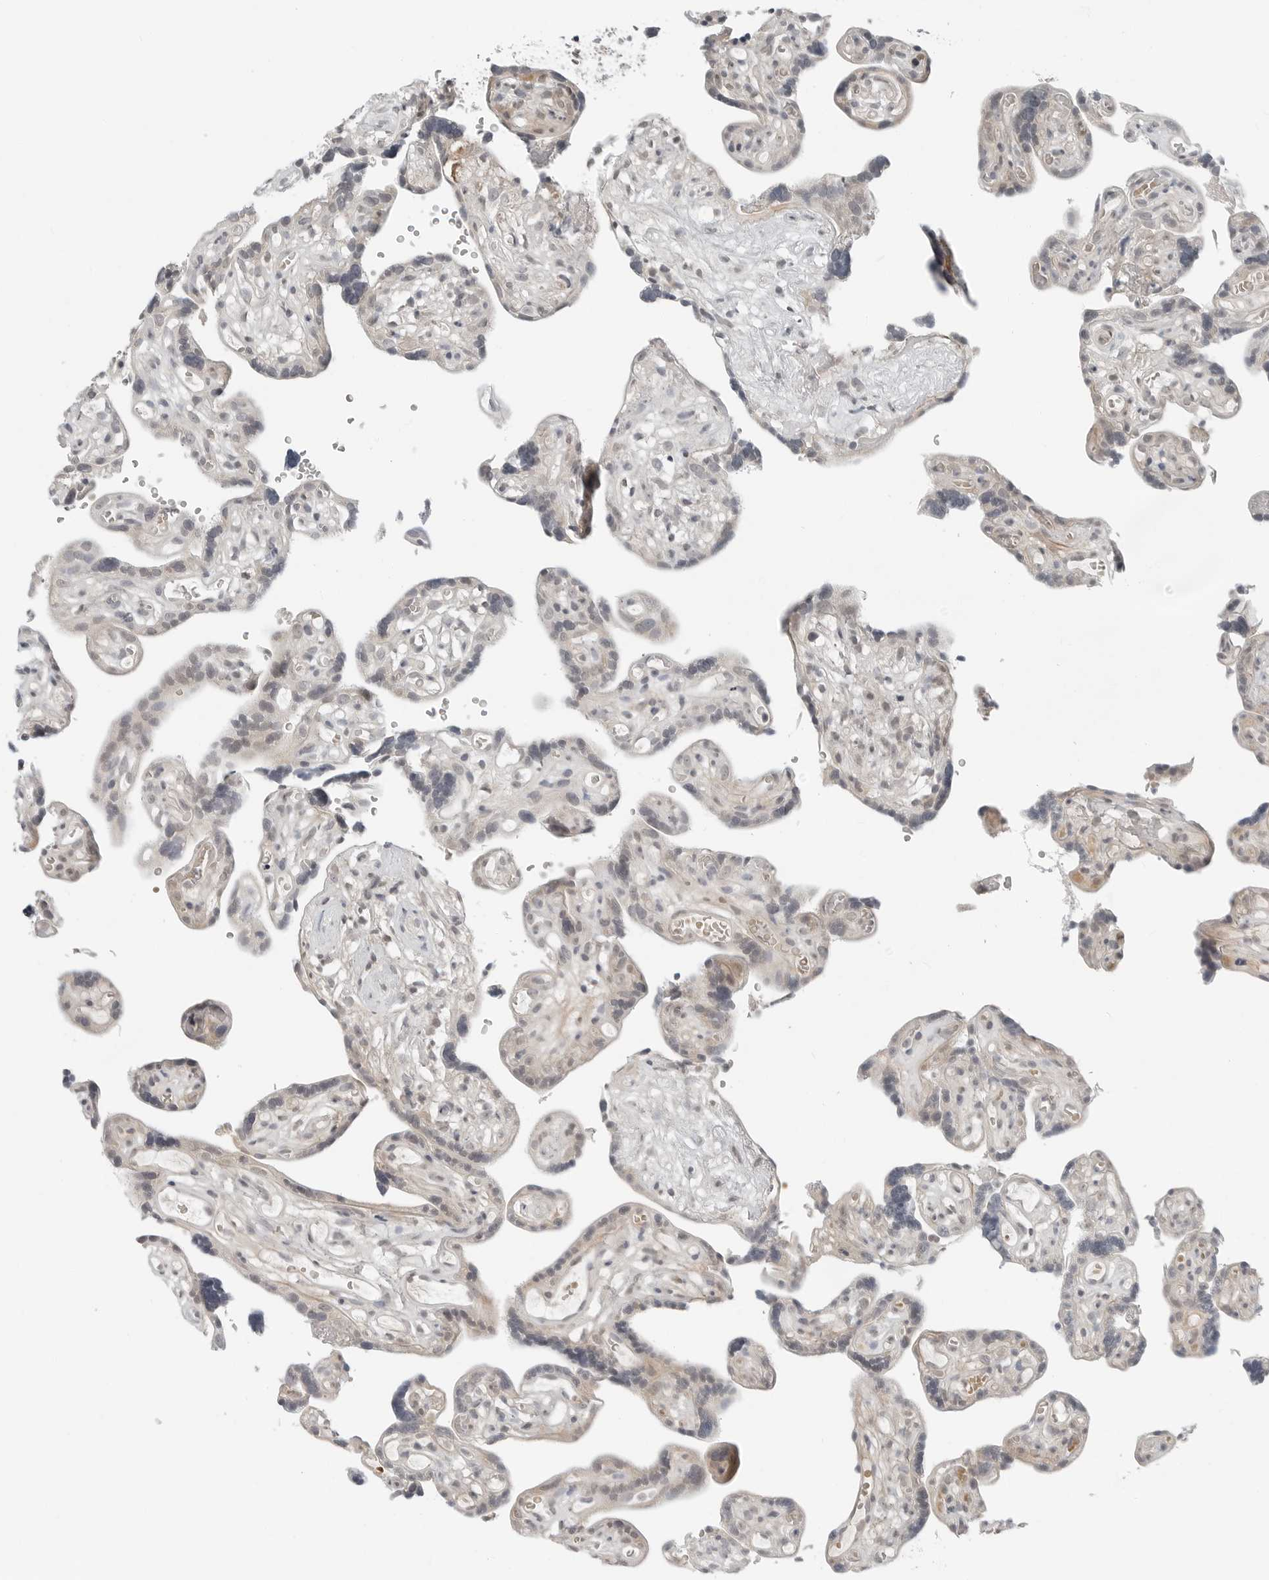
{"staining": {"intensity": "negative", "quantity": "none", "location": "none"}, "tissue": "placenta", "cell_type": "Decidual cells", "image_type": "normal", "snomed": [{"axis": "morphology", "description": "Normal tissue, NOS"}, {"axis": "topography", "description": "Placenta"}], "caption": "The photomicrograph demonstrates no significant expression in decidual cells of placenta.", "gene": "FCRLB", "patient": {"sex": "female", "age": 30}}